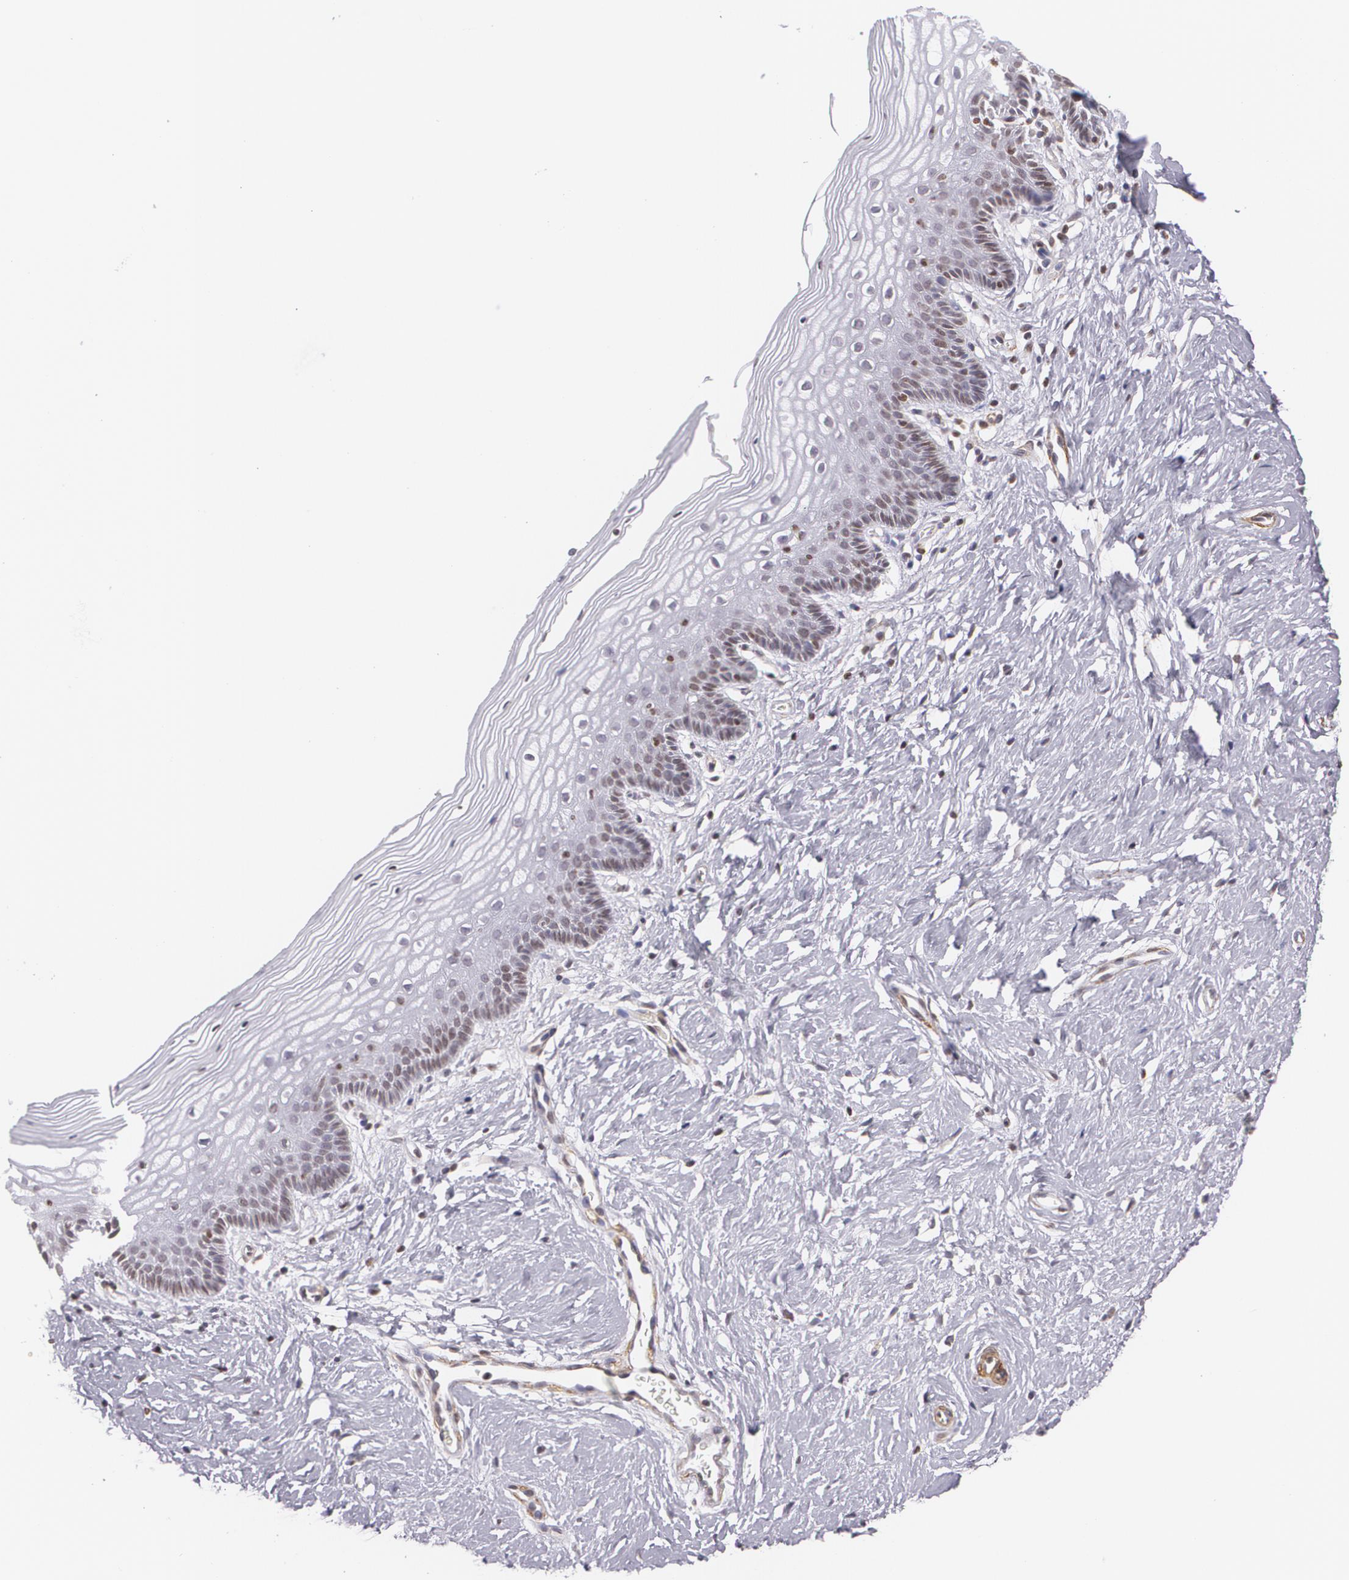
{"staining": {"intensity": "moderate", "quantity": "<25%", "location": "nuclear"}, "tissue": "vagina", "cell_type": "Squamous epithelial cells", "image_type": "normal", "snomed": [{"axis": "morphology", "description": "Normal tissue, NOS"}, {"axis": "topography", "description": "Vagina"}], "caption": "About <25% of squamous epithelial cells in benign human vagina reveal moderate nuclear protein positivity as visualized by brown immunohistochemical staining.", "gene": "VAMP1", "patient": {"sex": "female", "age": 46}}